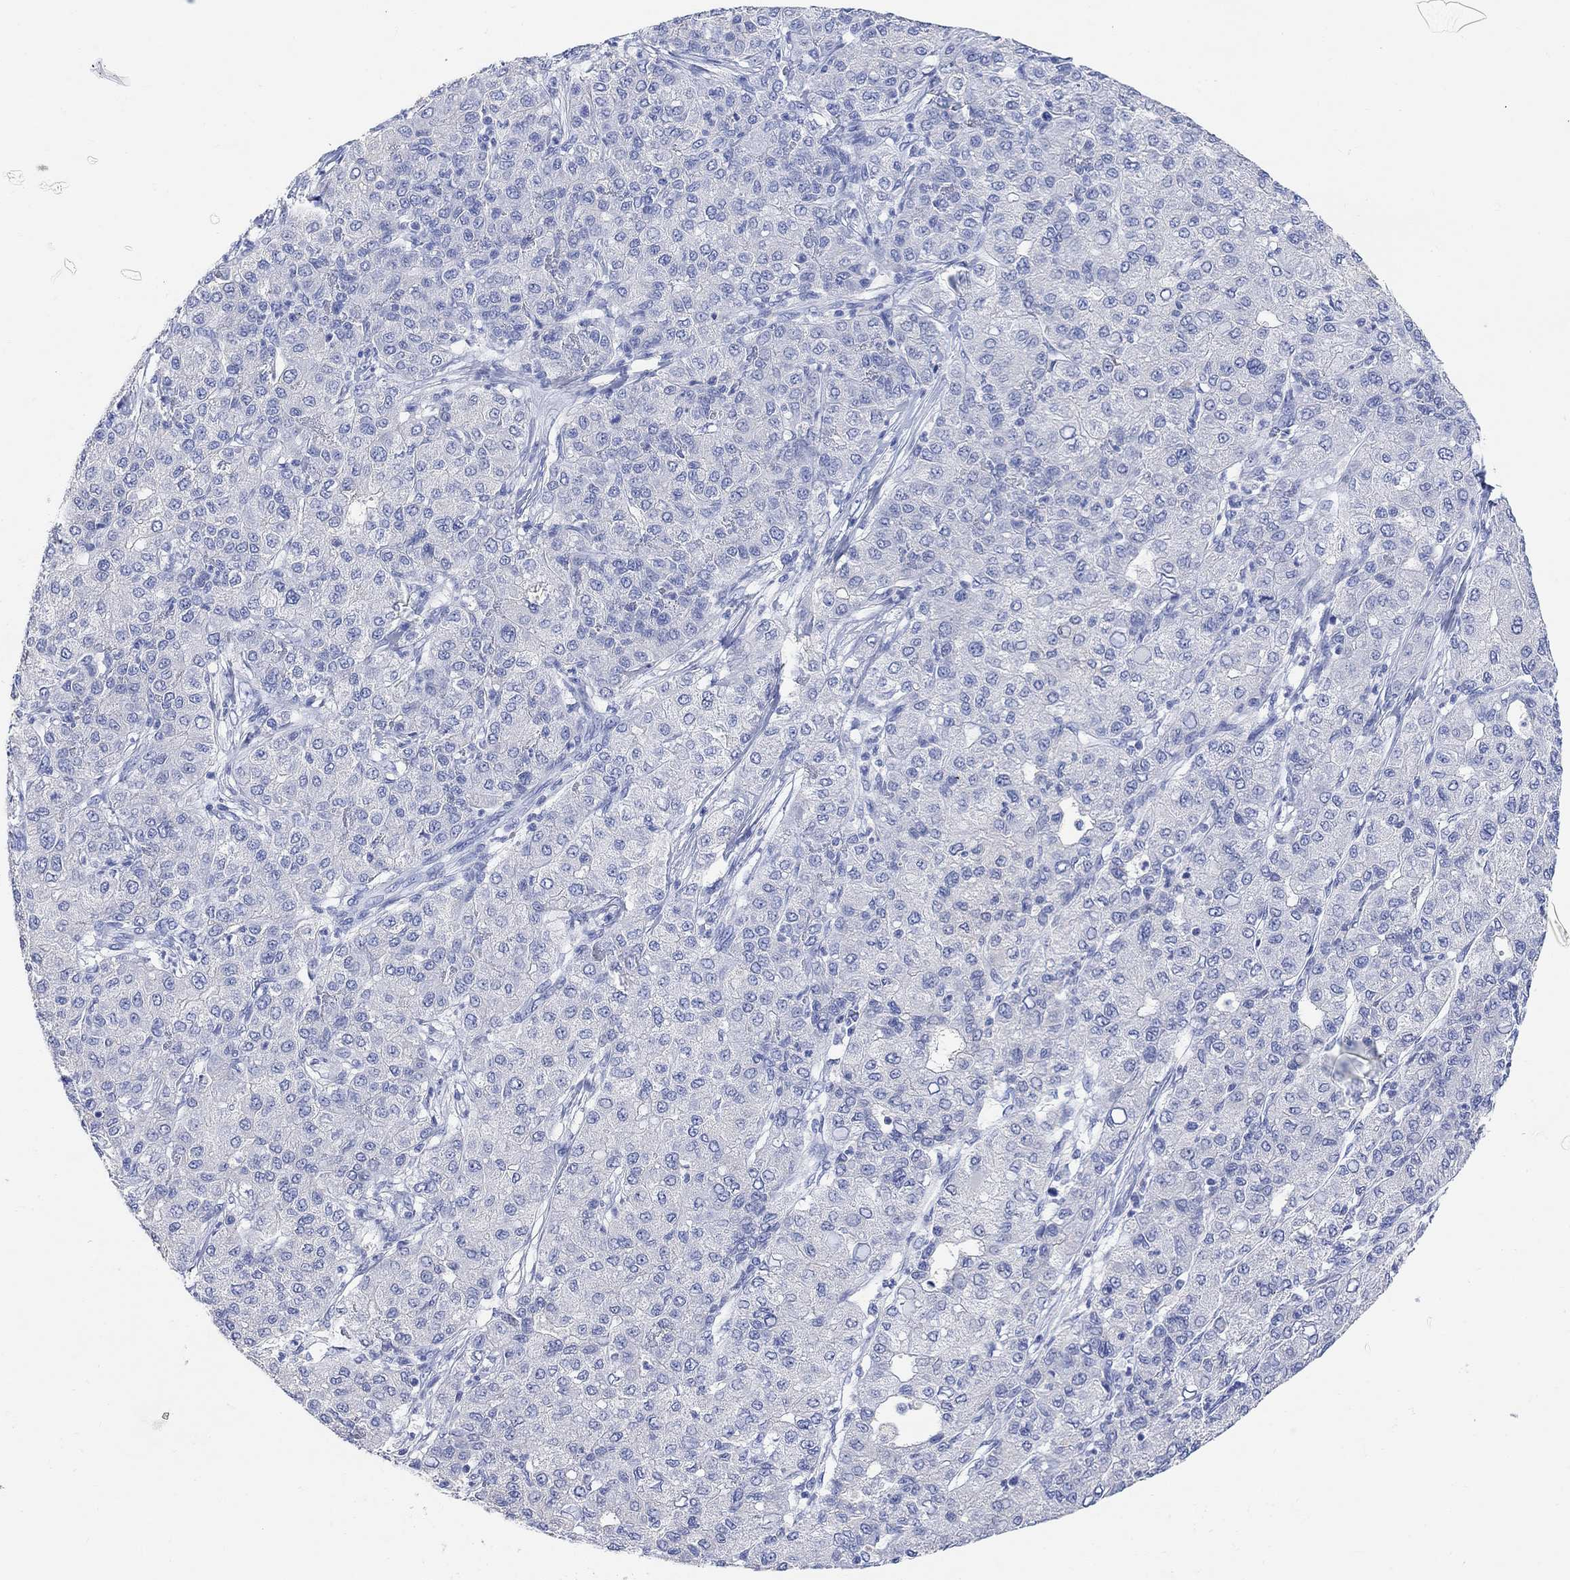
{"staining": {"intensity": "negative", "quantity": "none", "location": "none"}, "tissue": "liver cancer", "cell_type": "Tumor cells", "image_type": "cancer", "snomed": [{"axis": "morphology", "description": "Carcinoma, Hepatocellular, NOS"}, {"axis": "topography", "description": "Liver"}], "caption": "Immunohistochemistry (IHC) micrograph of neoplastic tissue: liver cancer stained with DAB displays no significant protein expression in tumor cells.", "gene": "TYR", "patient": {"sex": "male", "age": 65}}